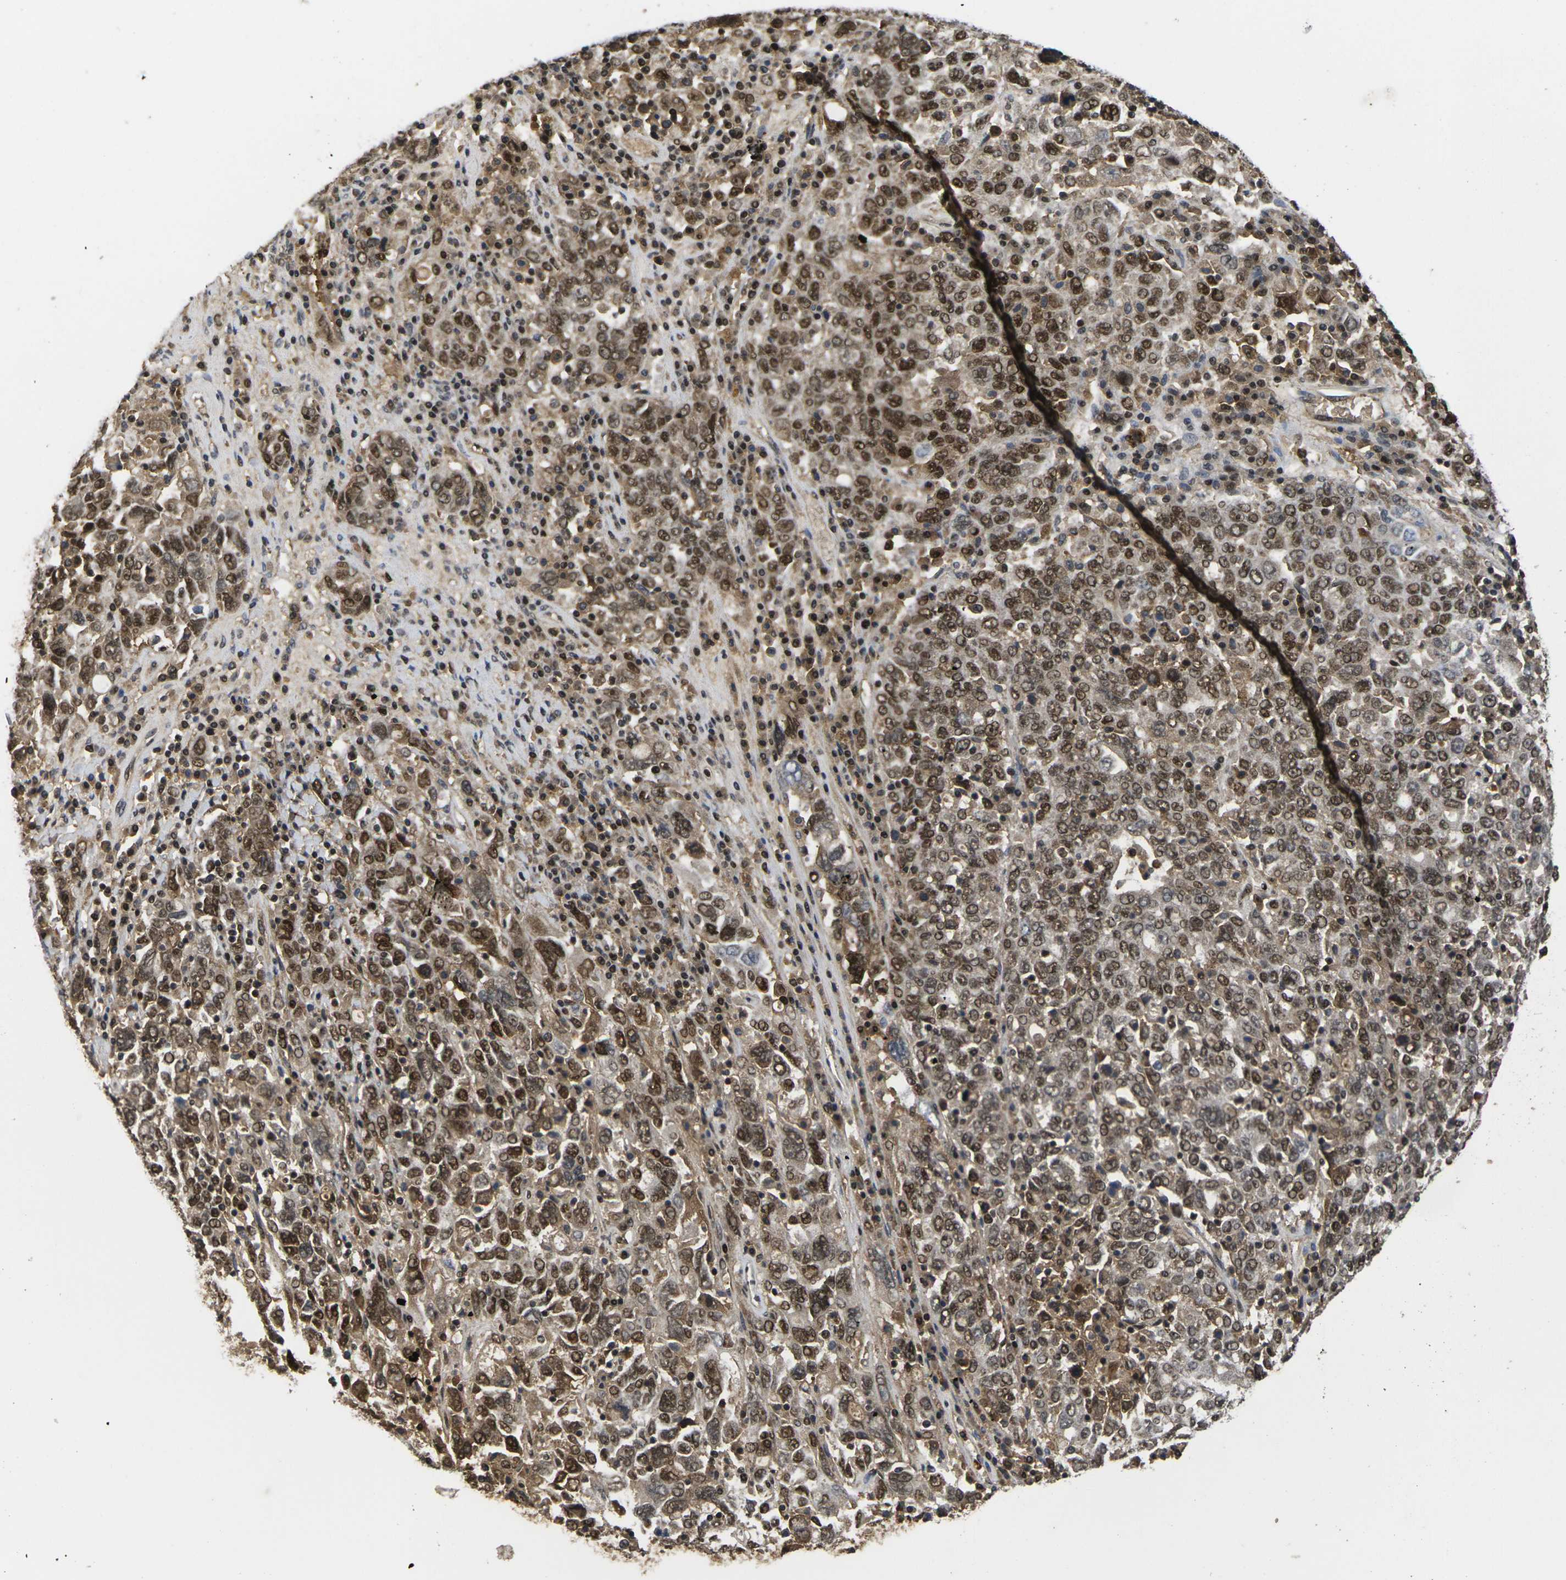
{"staining": {"intensity": "strong", "quantity": ">75%", "location": "nuclear"}, "tissue": "ovarian cancer", "cell_type": "Tumor cells", "image_type": "cancer", "snomed": [{"axis": "morphology", "description": "Carcinoma, endometroid"}, {"axis": "topography", "description": "Ovary"}], "caption": "Ovarian endometroid carcinoma tissue shows strong nuclear staining in approximately >75% of tumor cells", "gene": "GTF2E1", "patient": {"sex": "female", "age": 62}}